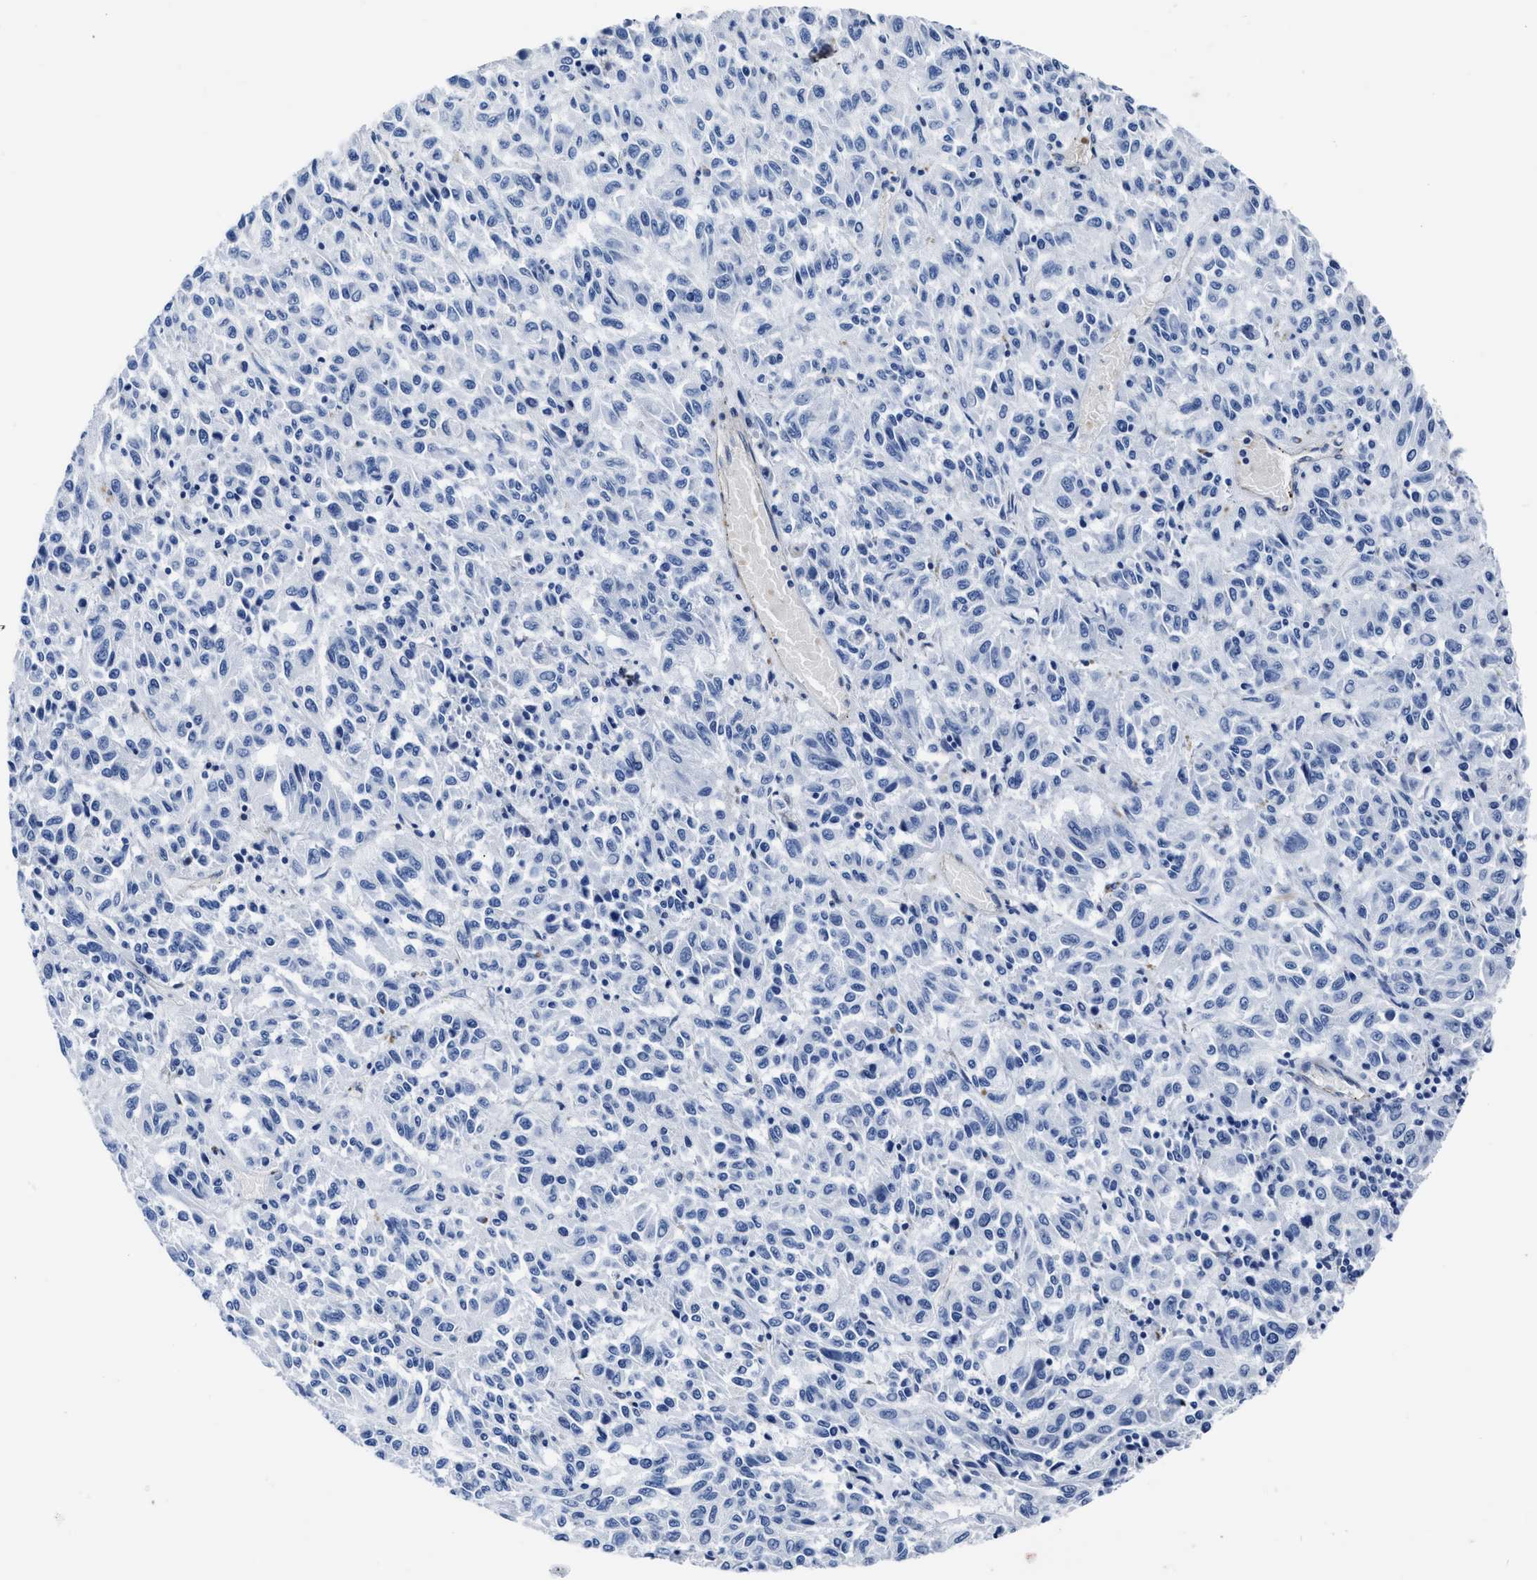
{"staining": {"intensity": "negative", "quantity": "none", "location": "none"}, "tissue": "melanoma", "cell_type": "Tumor cells", "image_type": "cancer", "snomed": [{"axis": "morphology", "description": "Malignant melanoma, Metastatic site"}, {"axis": "topography", "description": "Lung"}], "caption": "Immunohistochemistry histopathology image of melanoma stained for a protein (brown), which shows no expression in tumor cells.", "gene": "KCNMB3", "patient": {"sex": "male", "age": 64}}